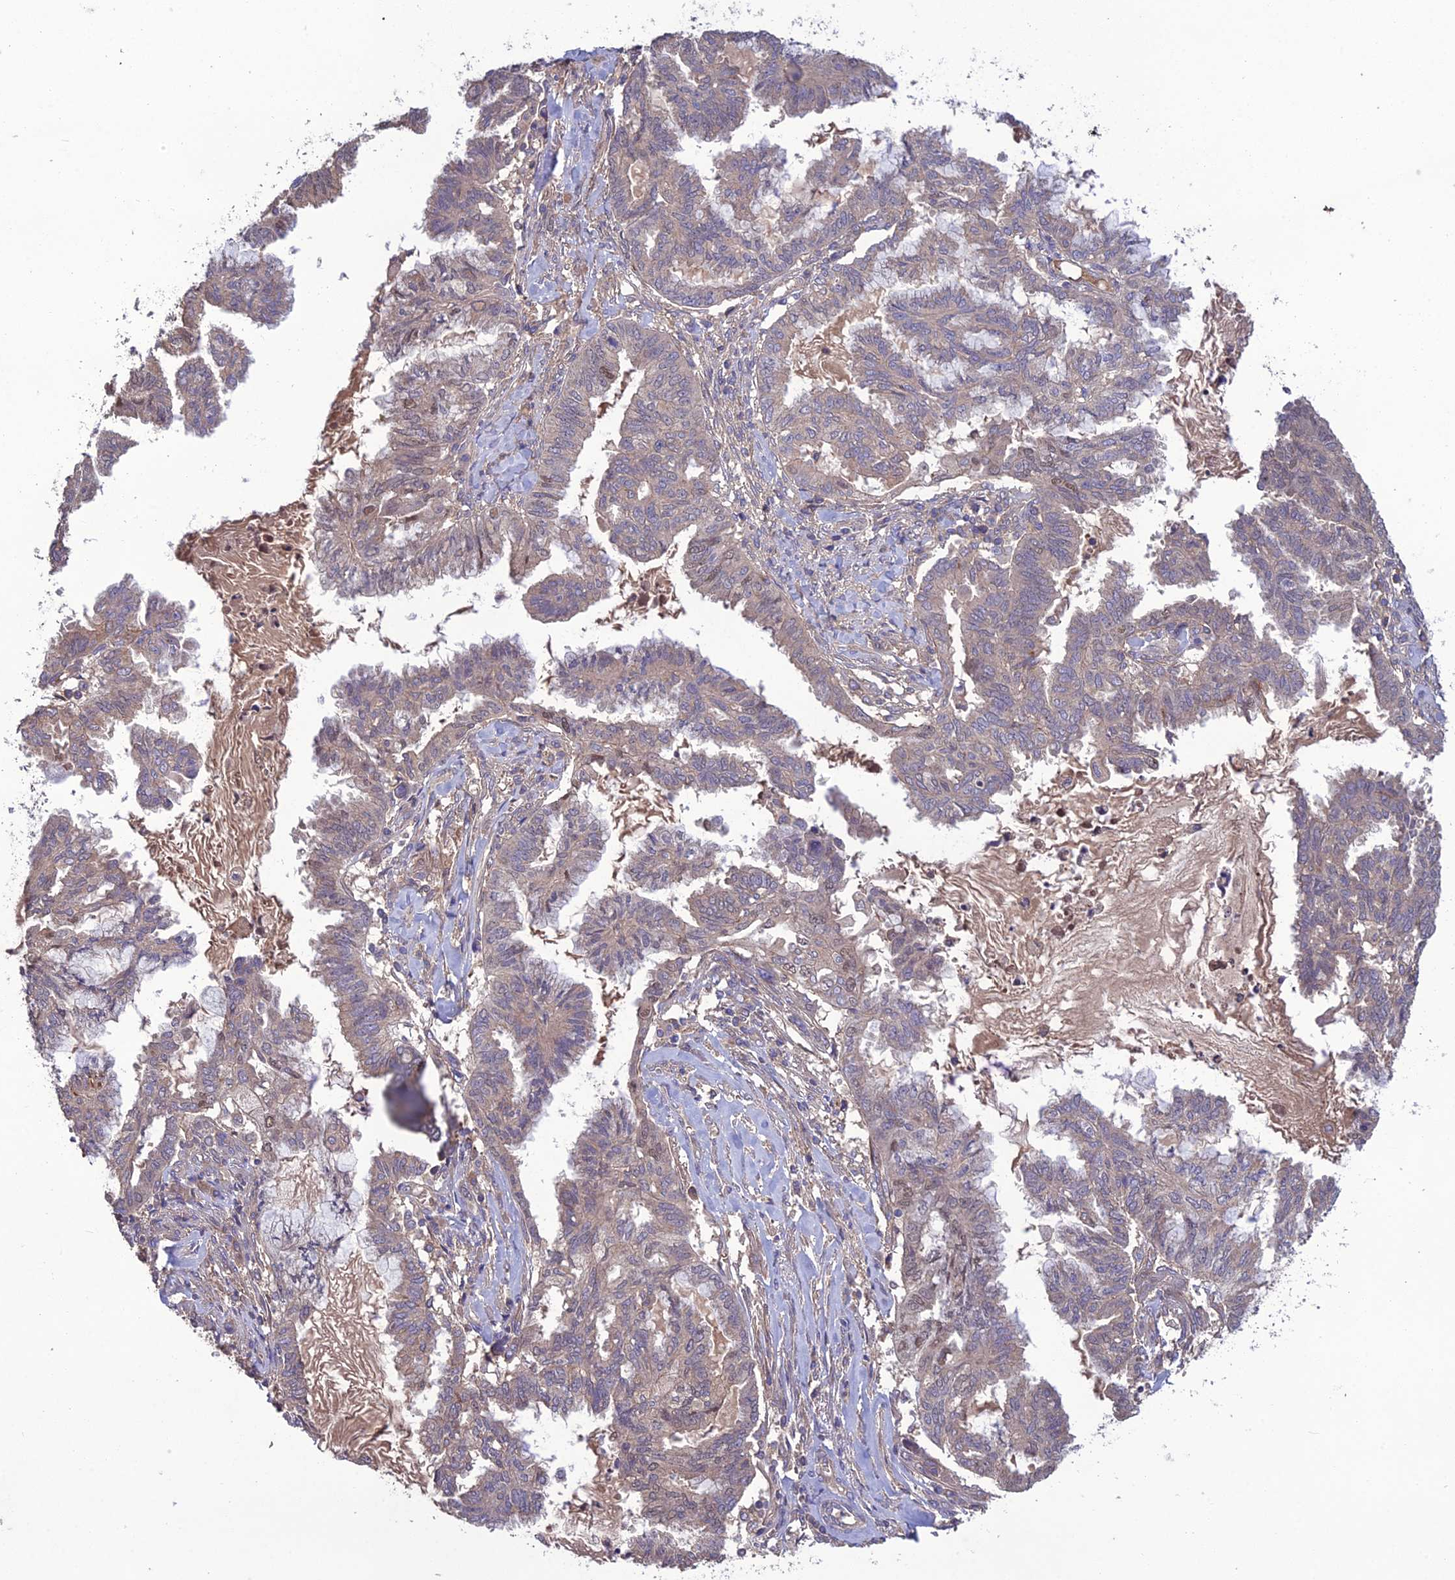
{"staining": {"intensity": "weak", "quantity": "25%-75%", "location": "cytoplasmic/membranous"}, "tissue": "endometrial cancer", "cell_type": "Tumor cells", "image_type": "cancer", "snomed": [{"axis": "morphology", "description": "Adenocarcinoma, NOS"}, {"axis": "topography", "description": "Endometrium"}], "caption": "A brown stain labels weak cytoplasmic/membranous staining of a protein in human endometrial cancer (adenocarcinoma) tumor cells.", "gene": "GALR2", "patient": {"sex": "female", "age": 86}}